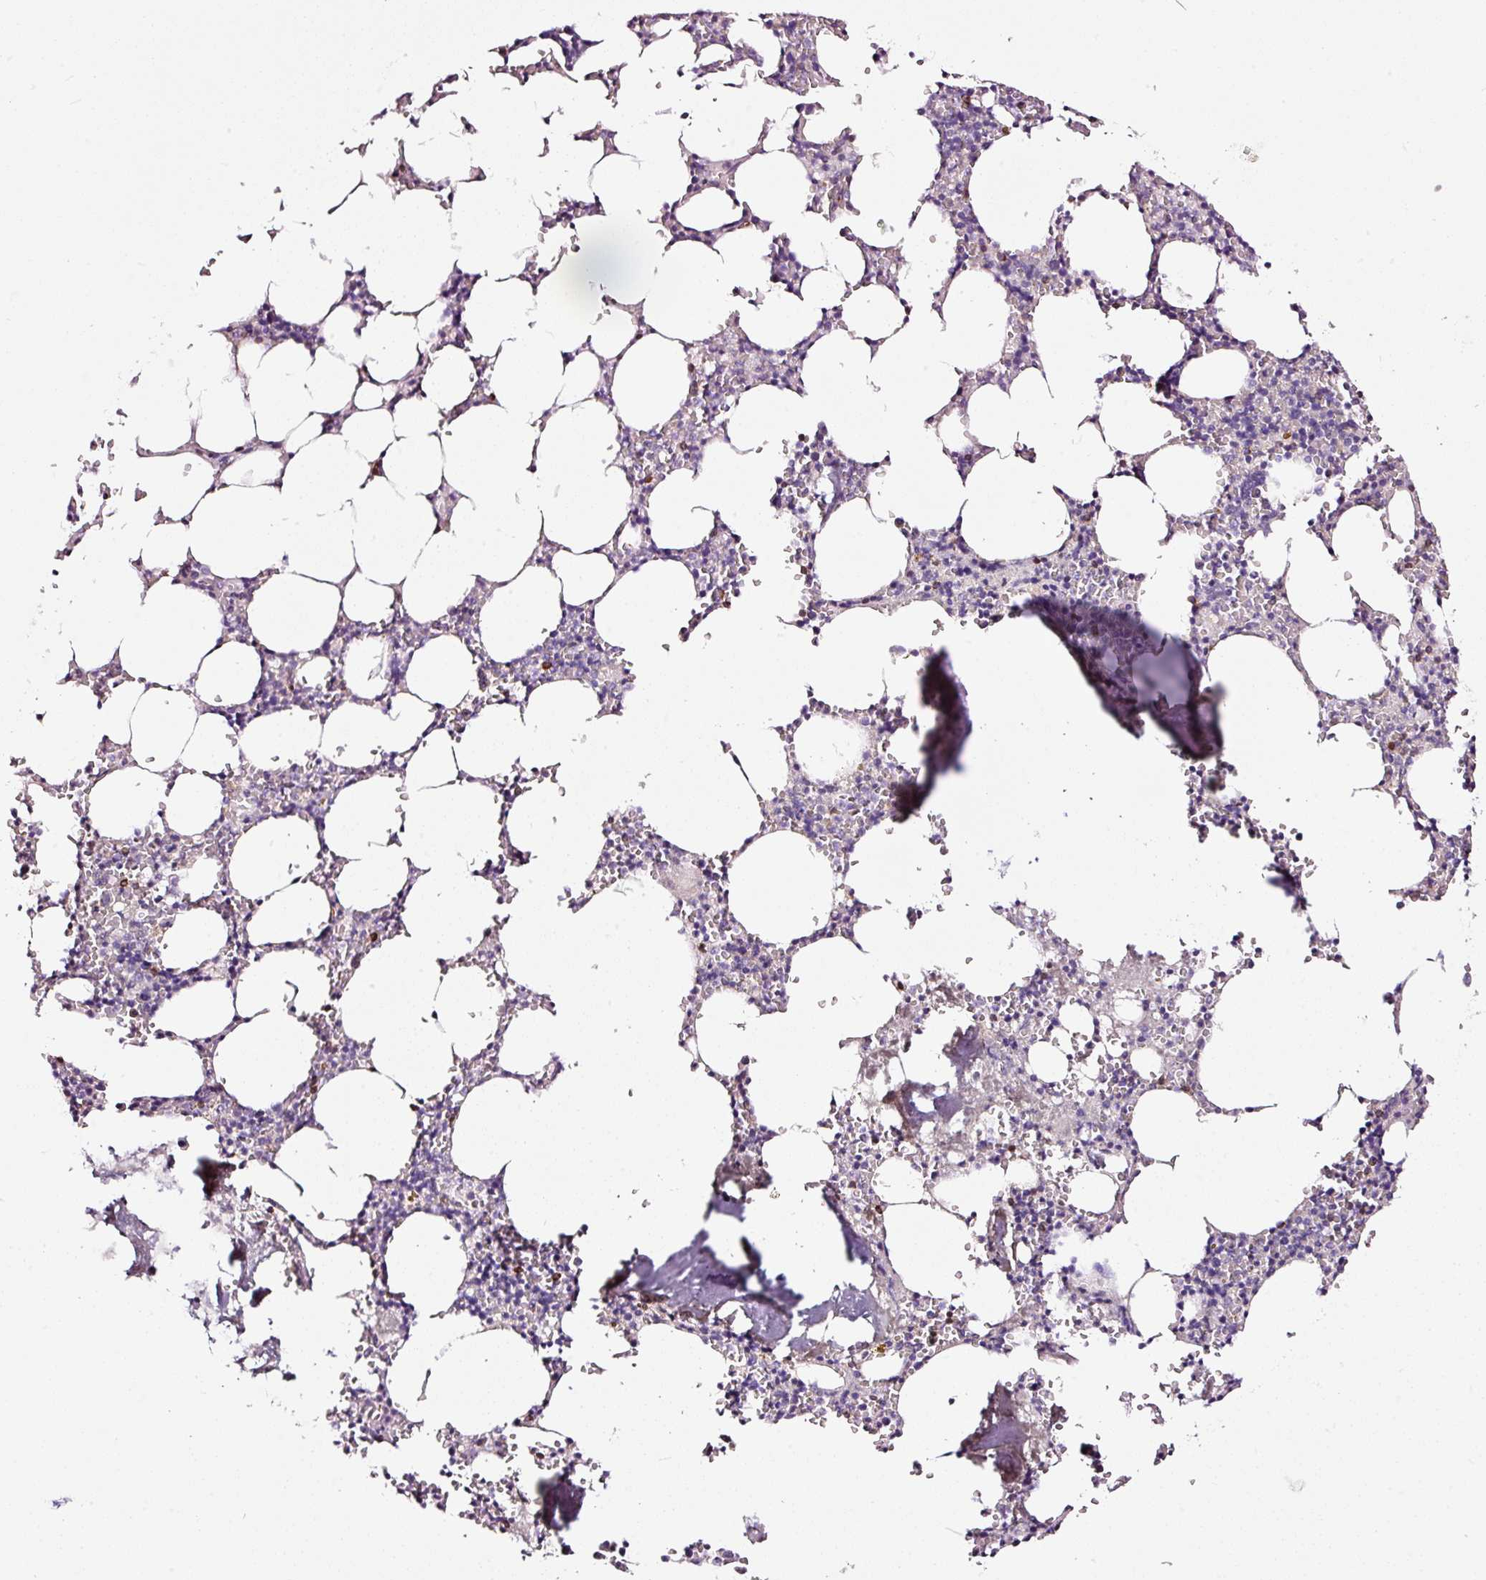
{"staining": {"intensity": "negative", "quantity": "none", "location": "none"}, "tissue": "bone marrow", "cell_type": "Hematopoietic cells", "image_type": "normal", "snomed": [{"axis": "morphology", "description": "Normal tissue, NOS"}, {"axis": "topography", "description": "Bone marrow"}], "caption": "Hematopoietic cells are negative for brown protein staining in normal bone marrow.", "gene": "CYB561A3", "patient": {"sex": "male", "age": 54}}